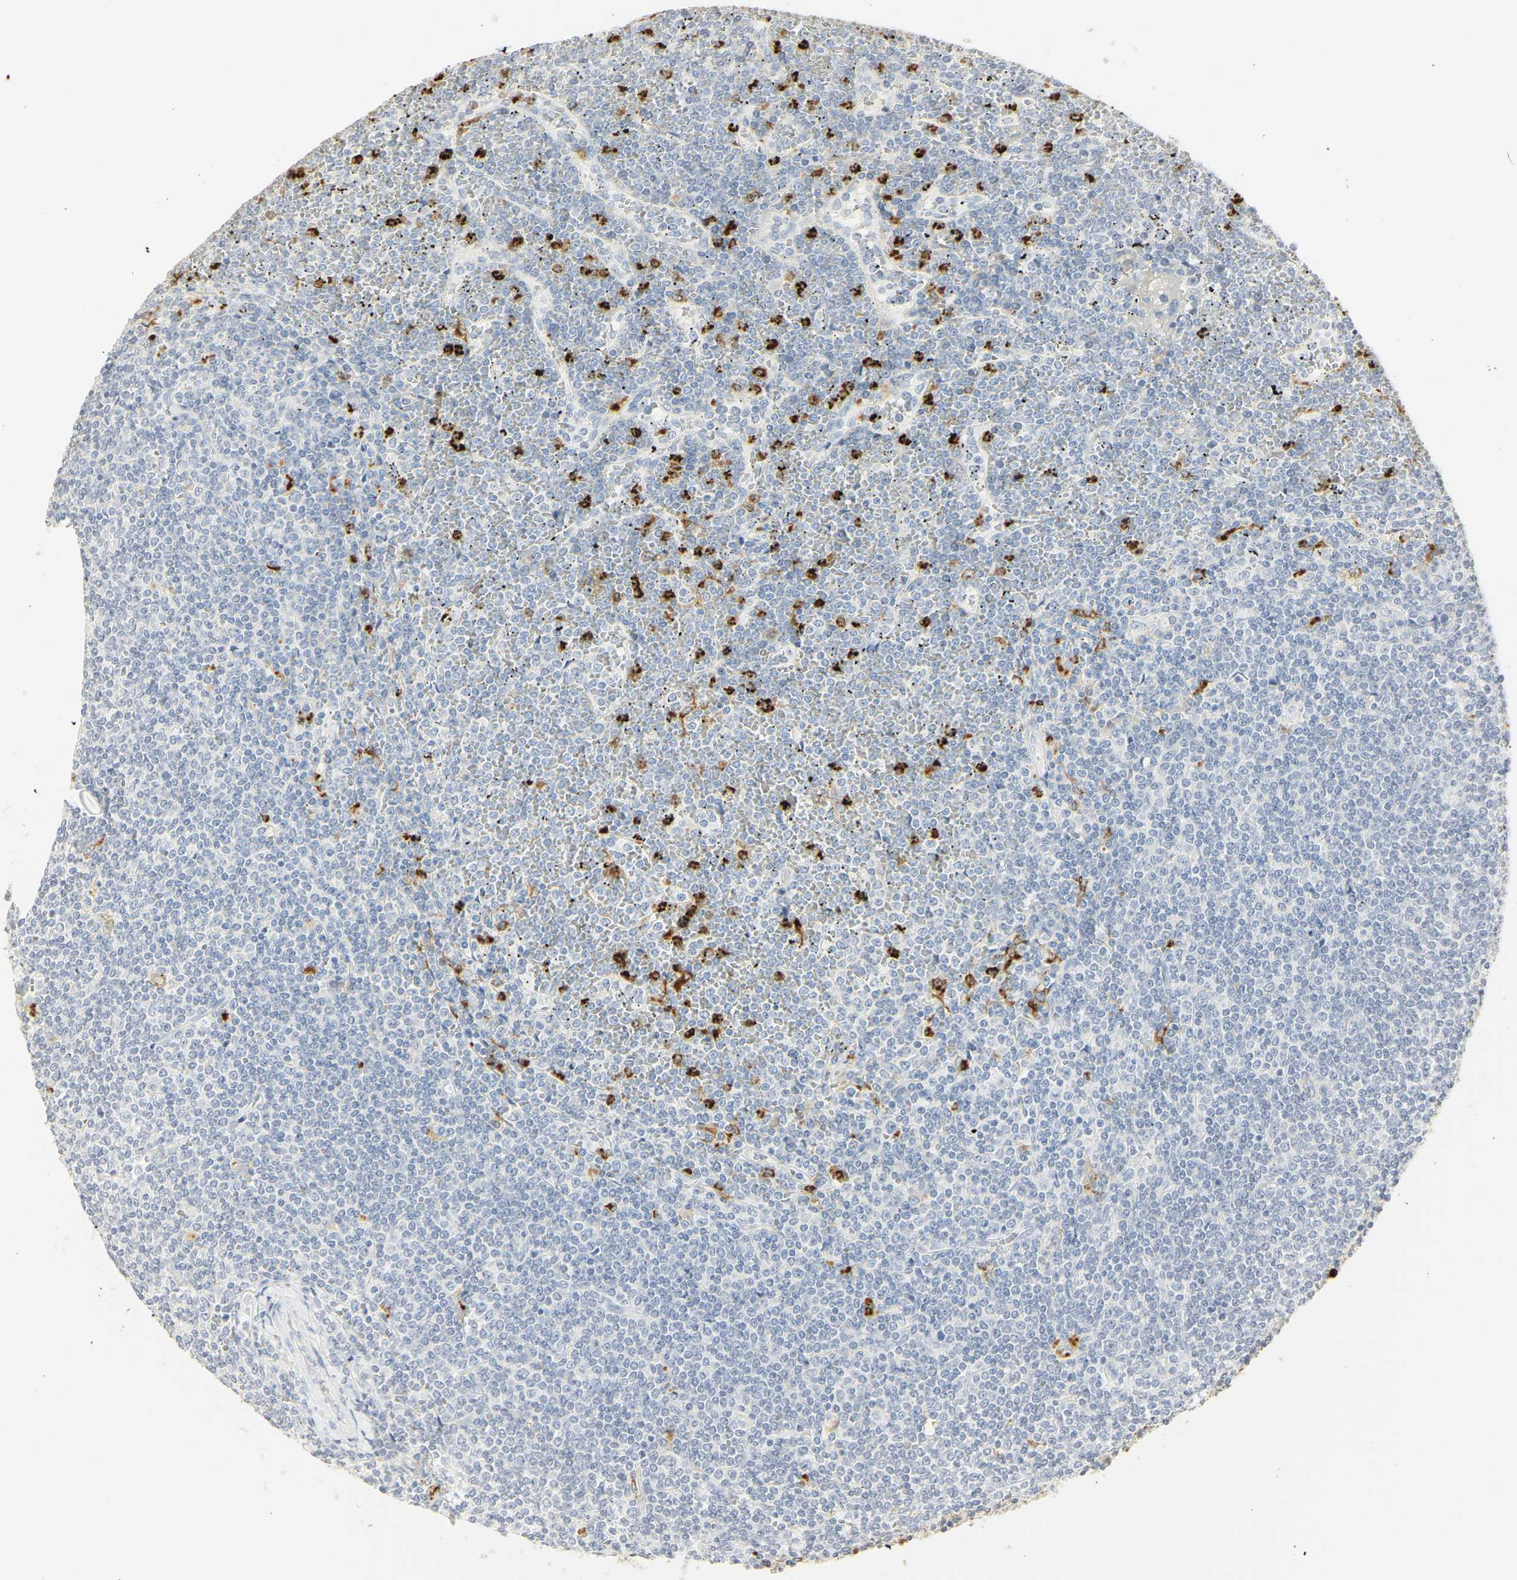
{"staining": {"intensity": "negative", "quantity": "none", "location": "none"}, "tissue": "lymphoma", "cell_type": "Tumor cells", "image_type": "cancer", "snomed": [{"axis": "morphology", "description": "Malignant lymphoma, non-Hodgkin's type, Low grade"}, {"axis": "topography", "description": "Spleen"}], "caption": "High magnification brightfield microscopy of lymphoma stained with DAB (brown) and counterstained with hematoxylin (blue): tumor cells show no significant staining.", "gene": "MPO", "patient": {"sex": "female", "age": 19}}